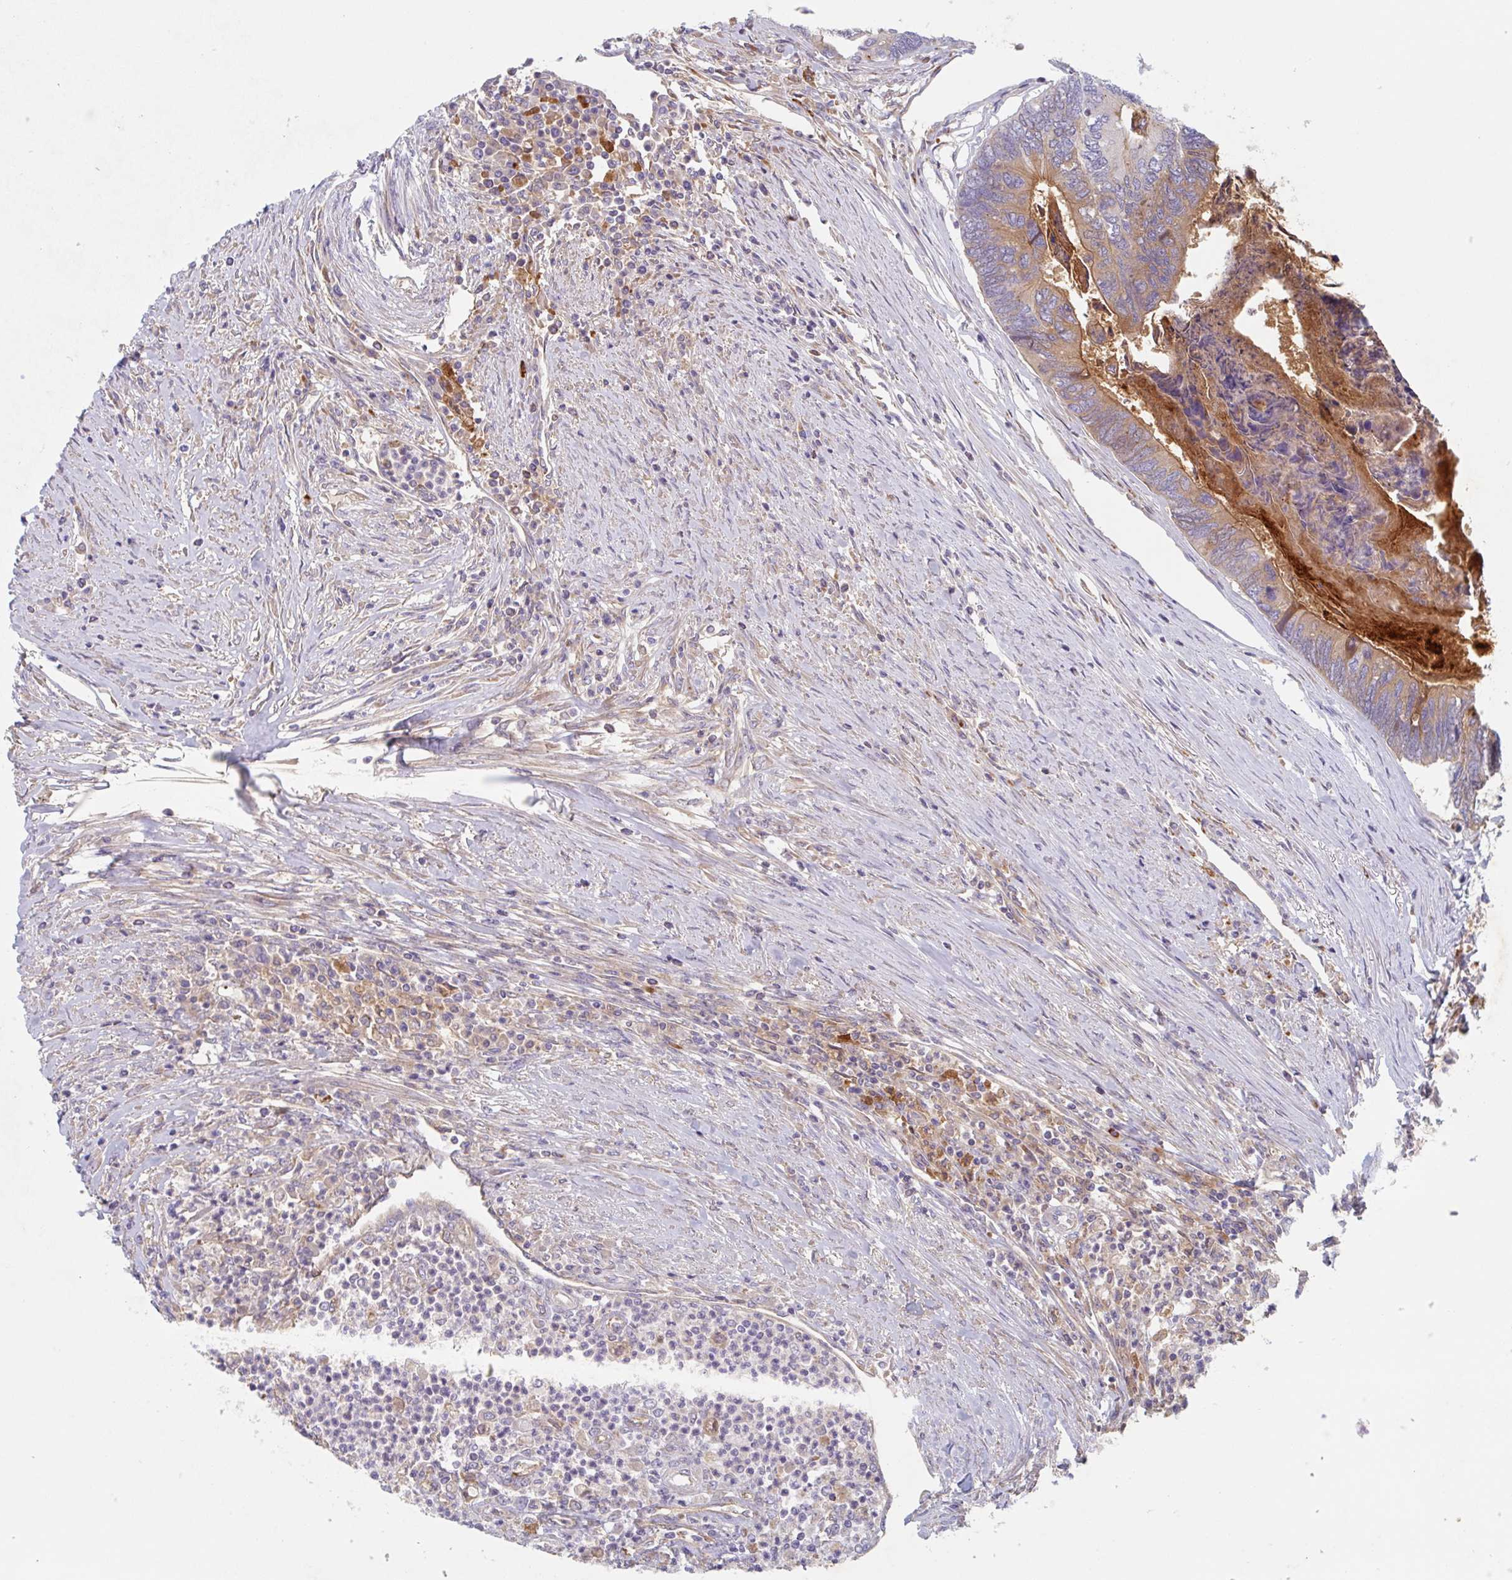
{"staining": {"intensity": "moderate", "quantity": "25%-75%", "location": "cytoplasmic/membranous"}, "tissue": "colorectal cancer", "cell_type": "Tumor cells", "image_type": "cancer", "snomed": [{"axis": "morphology", "description": "Adenocarcinoma, NOS"}, {"axis": "topography", "description": "Colon"}], "caption": "Colorectal cancer stained for a protein reveals moderate cytoplasmic/membranous positivity in tumor cells. The staining is performed using DAB (3,3'-diaminobenzidine) brown chromogen to label protein expression. The nuclei are counter-stained blue using hematoxylin.", "gene": "MANBA", "patient": {"sex": "female", "age": 67}}